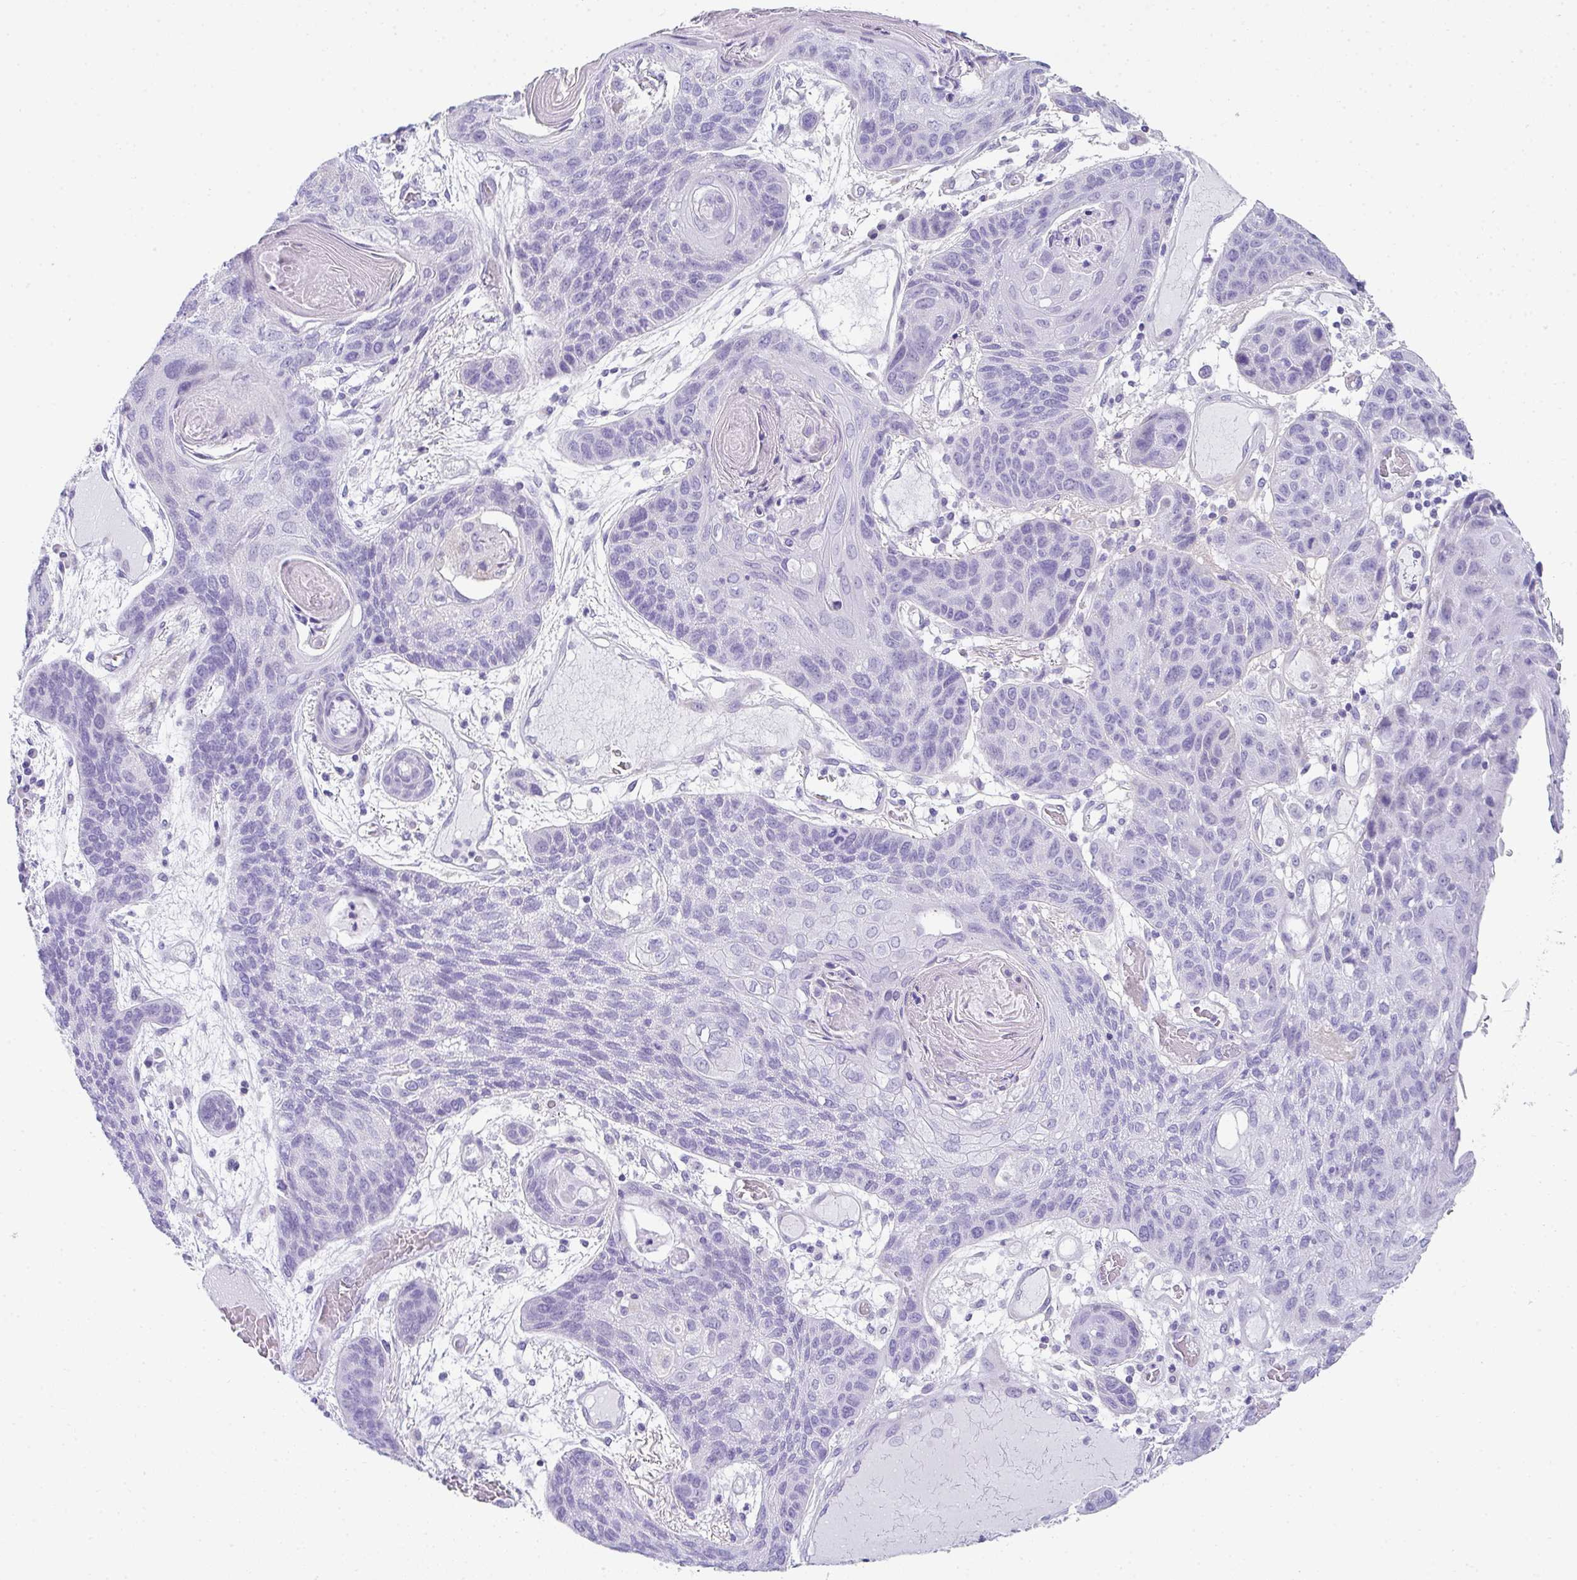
{"staining": {"intensity": "negative", "quantity": "none", "location": "none"}, "tissue": "lung cancer", "cell_type": "Tumor cells", "image_type": "cancer", "snomed": [{"axis": "morphology", "description": "Squamous cell carcinoma, NOS"}, {"axis": "morphology", "description": "Squamous cell carcinoma, metastatic, NOS"}, {"axis": "topography", "description": "Lymph node"}, {"axis": "topography", "description": "Lung"}], "caption": "The histopathology image shows no significant staining in tumor cells of lung cancer. The staining was performed using DAB (3,3'-diaminobenzidine) to visualize the protein expression in brown, while the nuclei were stained in blue with hematoxylin (Magnification: 20x).", "gene": "RLF", "patient": {"sex": "male", "age": 41}}